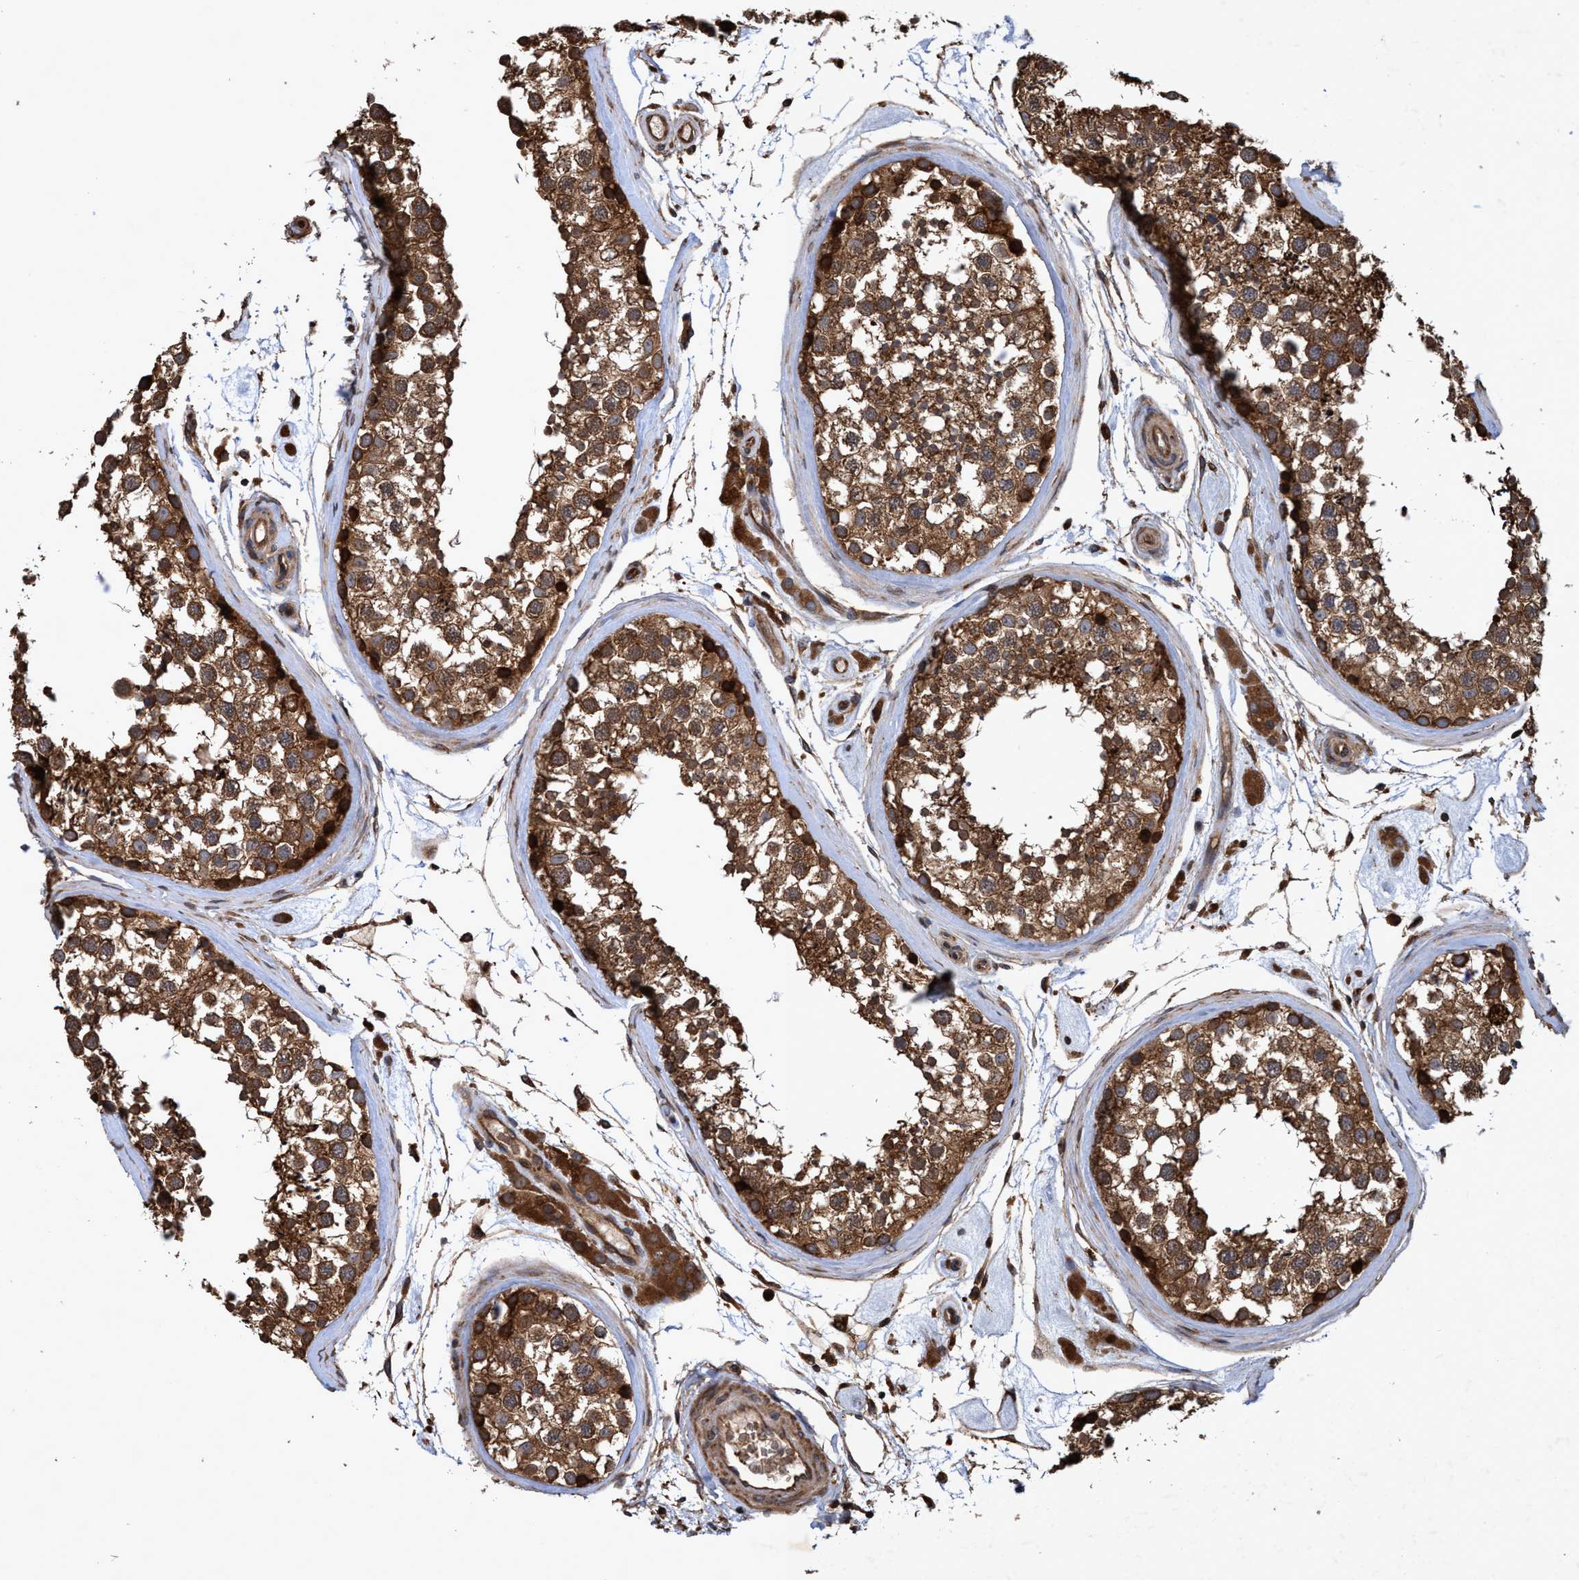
{"staining": {"intensity": "strong", "quantity": ">75%", "location": "cytoplasmic/membranous"}, "tissue": "testis", "cell_type": "Cells in seminiferous ducts", "image_type": "normal", "snomed": [{"axis": "morphology", "description": "Normal tissue, NOS"}, {"axis": "topography", "description": "Testis"}], "caption": "Immunohistochemistry (IHC) histopathology image of benign human testis stained for a protein (brown), which displays high levels of strong cytoplasmic/membranous staining in about >75% of cells in seminiferous ducts.", "gene": "CHMP6", "patient": {"sex": "male", "age": 46}}